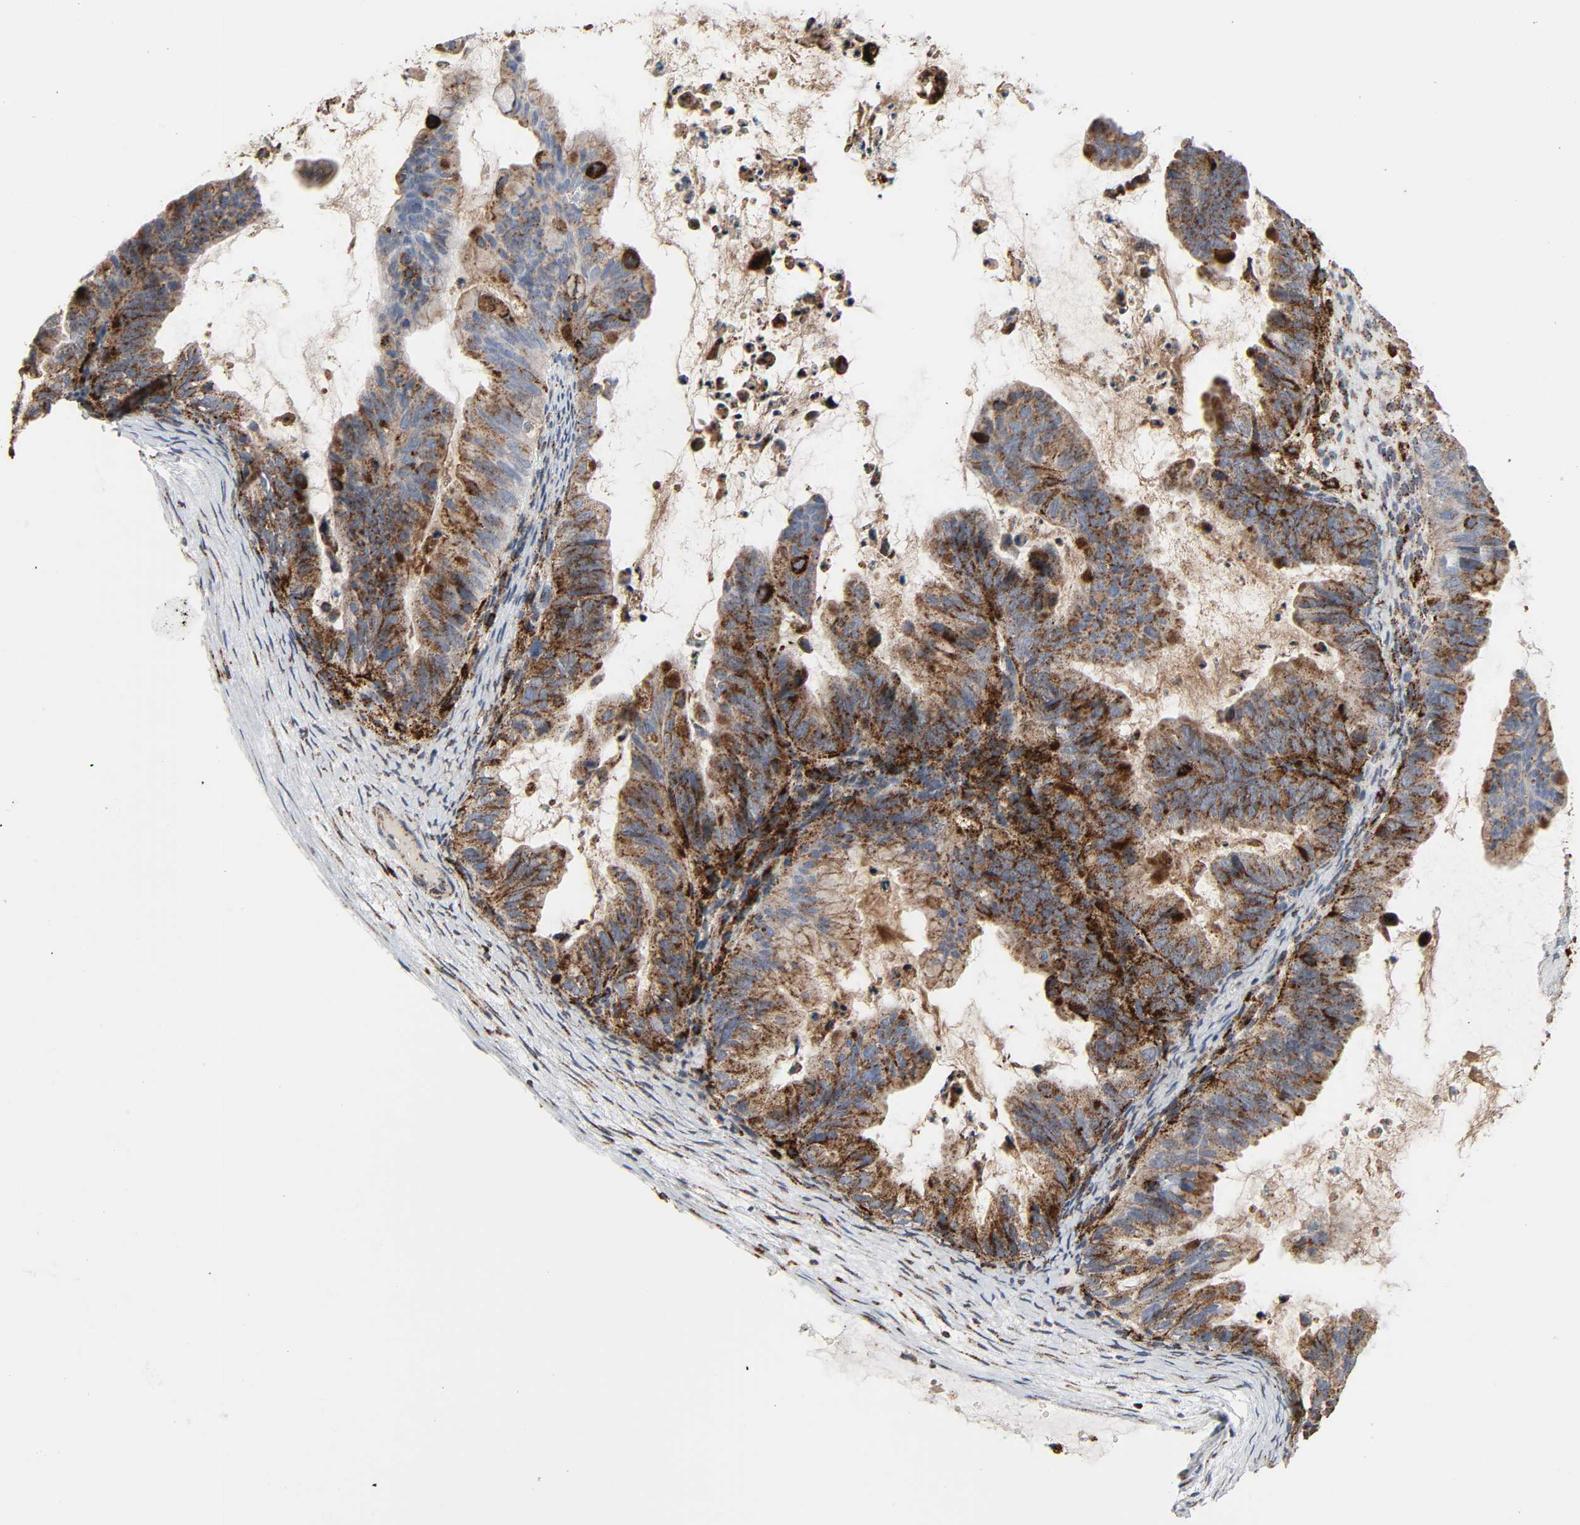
{"staining": {"intensity": "strong", "quantity": "25%-75%", "location": "cytoplasmic/membranous"}, "tissue": "ovarian cancer", "cell_type": "Tumor cells", "image_type": "cancer", "snomed": [{"axis": "morphology", "description": "Cystadenocarcinoma, mucinous, NOS"}, {"axis": "topography", "description": "Ovary"}], "caption": "Ovarian cancer tissue reveals strong cytoplasmic/membranous positivity in approximately 25%-75% of tumor cells, visualized by immunohistochemistry.", "gene": "PSAP", "patient": {"sex": "female", "age": 36}}